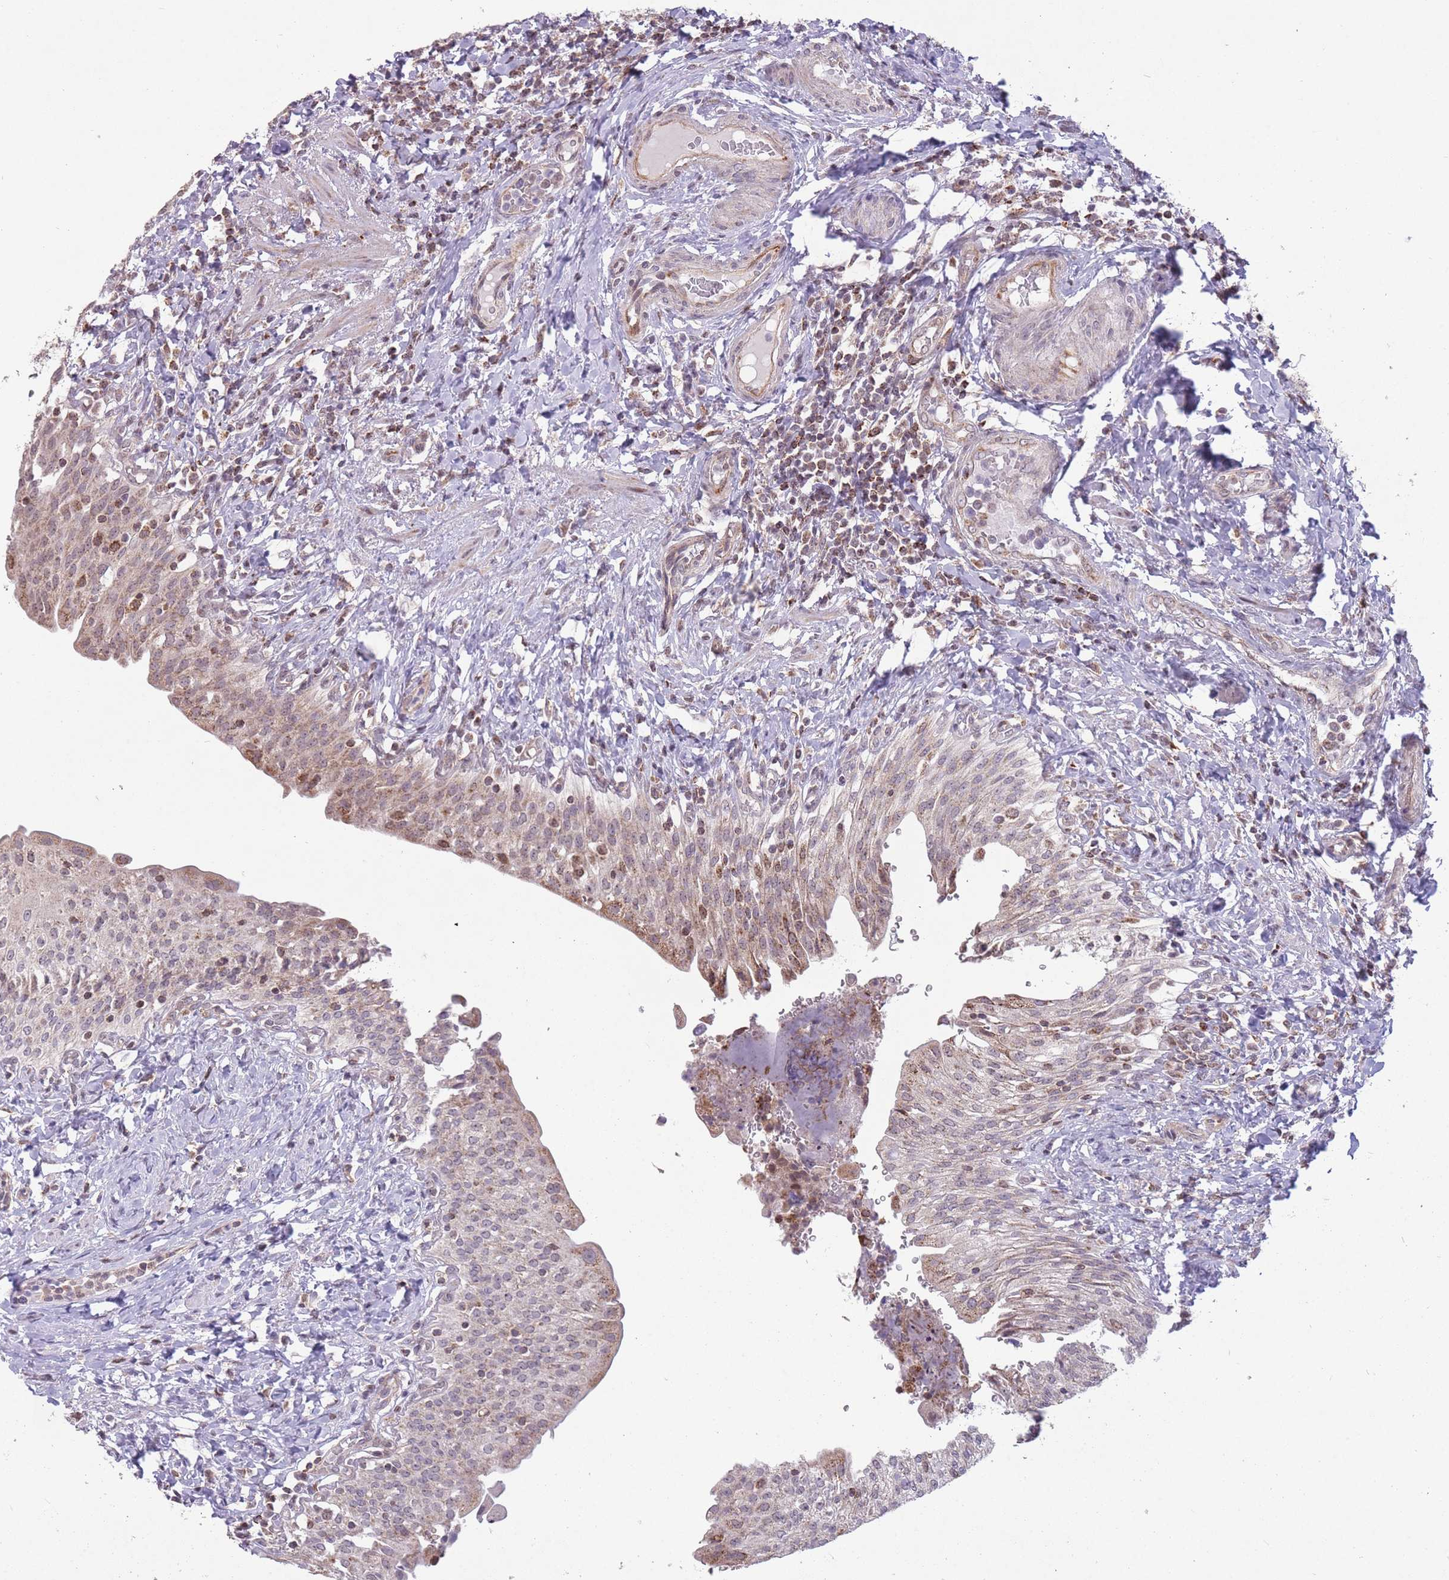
{"staining": {"intensity": "moderate", "quantity": "25%-75%", "location": "cytoplasmic/membranous,nuclear"}, "tissue": "urinary bladder", "cell_type": "Urothelial cells", "image_type": "normal", "snomed": [{"axis": "morphology", "description": "Normal tissue, NOS"}, {"axis": "morphology", "description": "Inflammation, NOS"}, {"axis": "topography", "description": "Urinary bladder"}], "caption": "Protein staining reveals moderate cytoplasmic/membranous,nuclear staining in approximately 25%-75% of urothelial cells in unremarkable urinary bladder. The staining is performed using DAB (3,3'-diaminobenzidine) brown chromogen to label protein expression. The nuclei are counter-stained blue using hematoxylin.", "gene": "DPYSL4", "patient": {"sex": "male", "age": 64}}